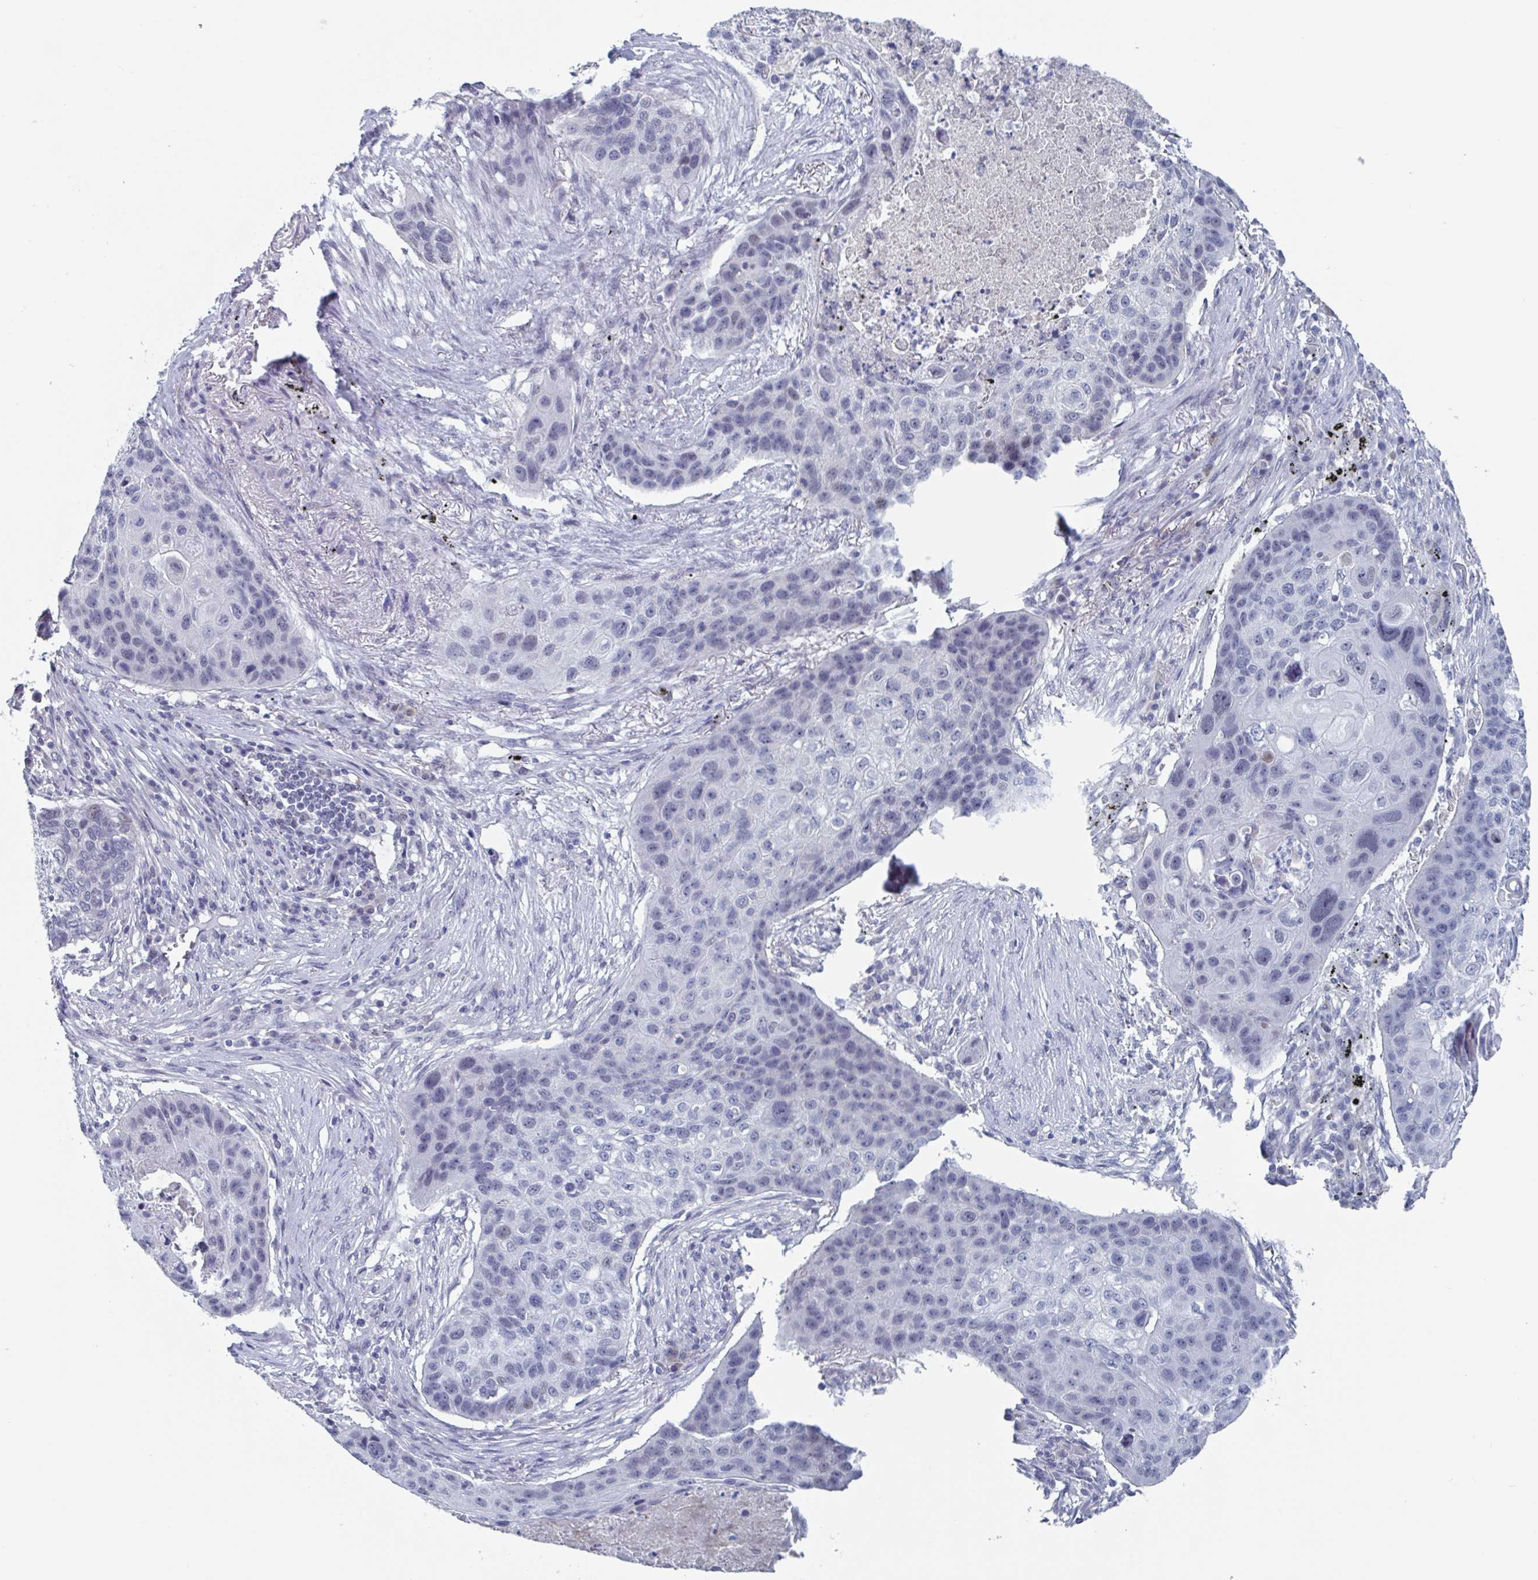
{"staining": {"intensity": "negative", "quantity": "none", "location": "none"}, "tissue": "lung cancer", "cell_type": "Tumor cells", "image_type": "cancer", "snomed": [{"axis": "morphology", "description": "Squamous cell carcinoma, NOS"}, {"axis": "topography", "description": "Lung"}], "caption": "This is an IHC photomicrograph of lung cancer. There is no staining in tumor cells.", "gene": "KDM4D", "patient": {"sex": "female", "age": 63}}